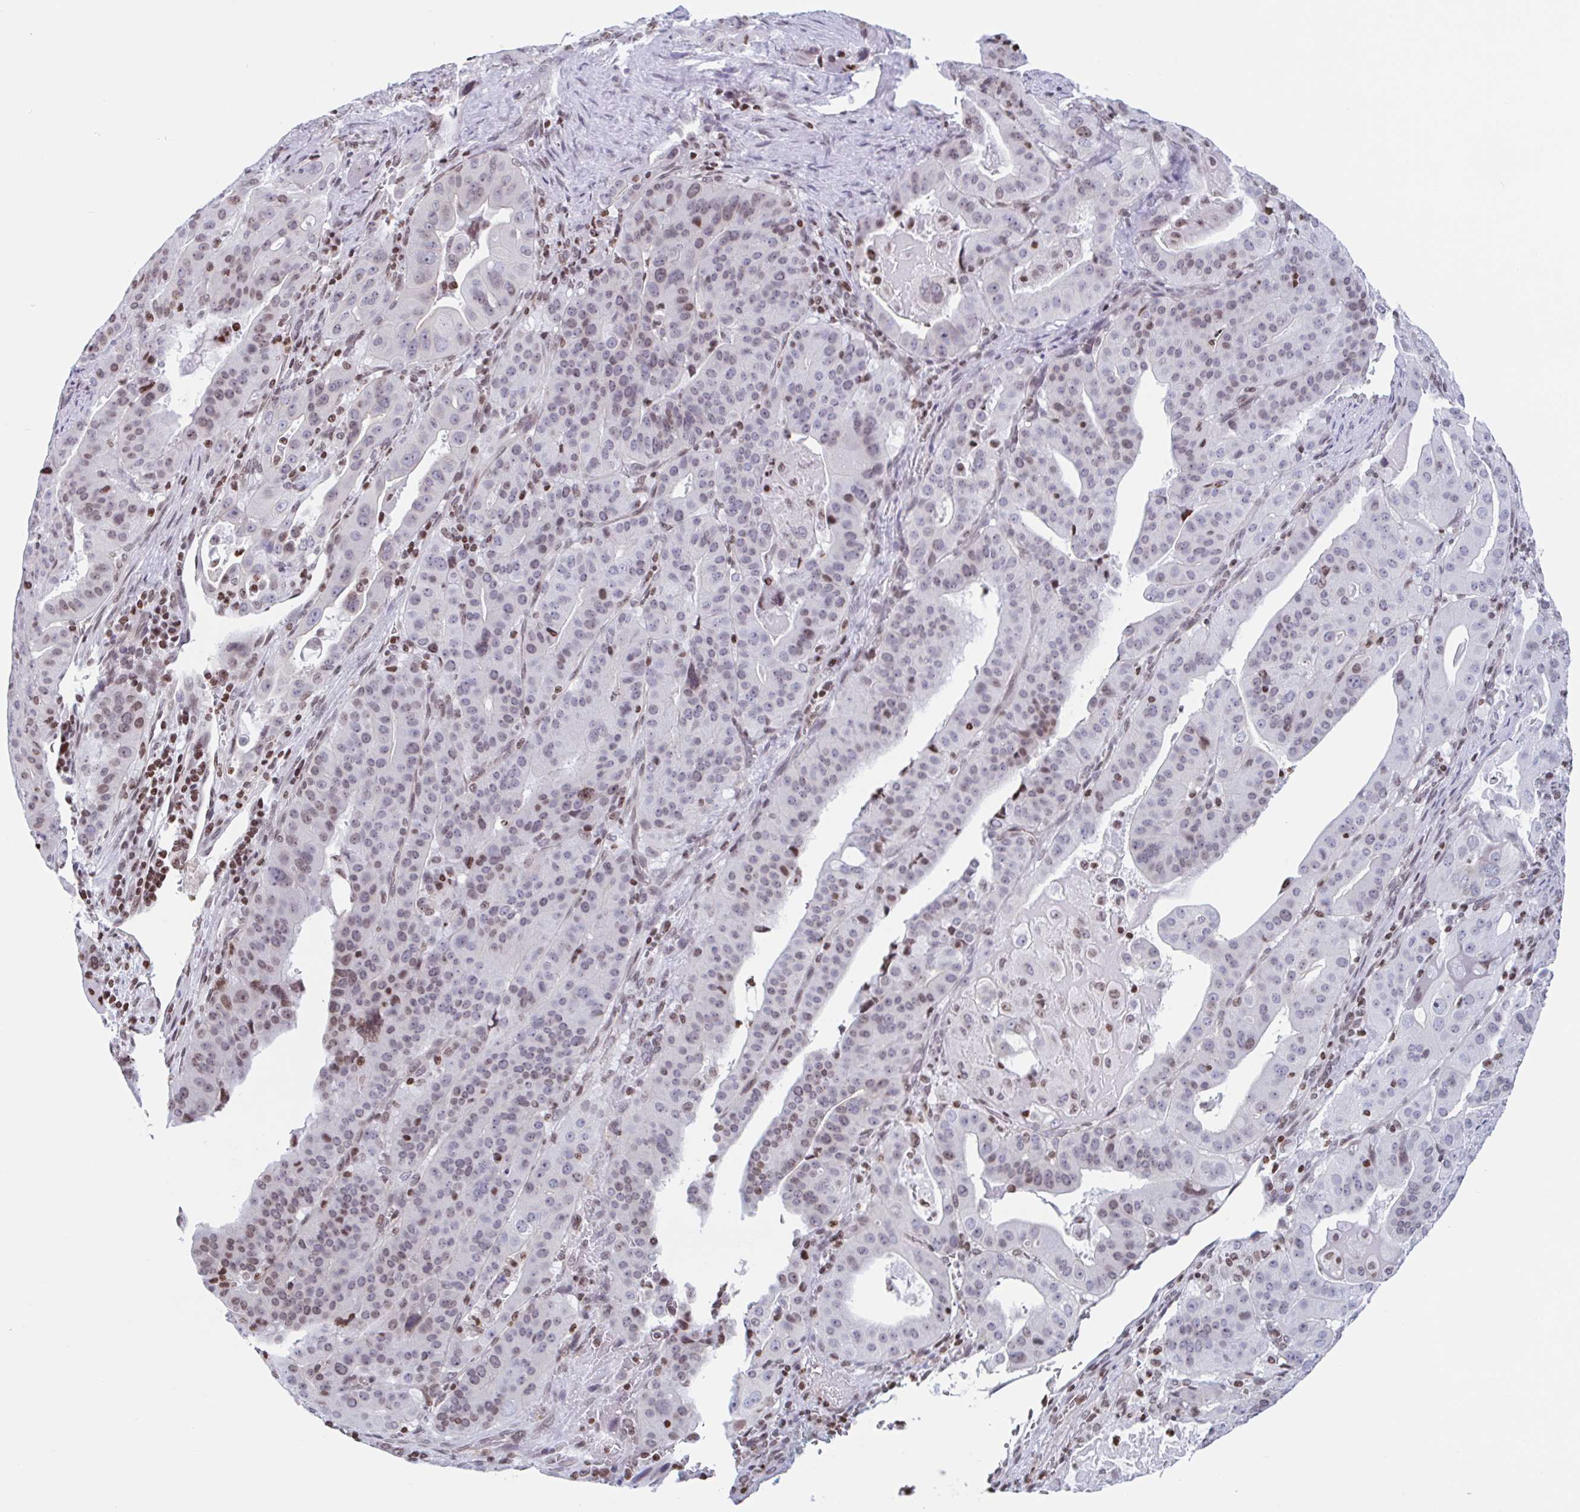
{"staining": {"intensity": "weak", "quantity": "25%-75%", "location": "nuclear"}, "tissue": "stomach cancer", "cell_type": "Tumor cells", "image_type": "cancer", "snomed": [{"axis": "morphology", "description": "Adenocarcinoma, NOS"}, {"axis": "topography", "description": "Stomach"}], "caption": "The immunohistochemical stain shows weak nuclear staining in tumor cells of adenocarcinoma (stomach) tissue. Using DAB (brown) and hematoxylin (blue) stains, captured at high magnification using brightfield microscopy.", "gene": "NOL6", "patient": {"sex": "male", "age": 48}}